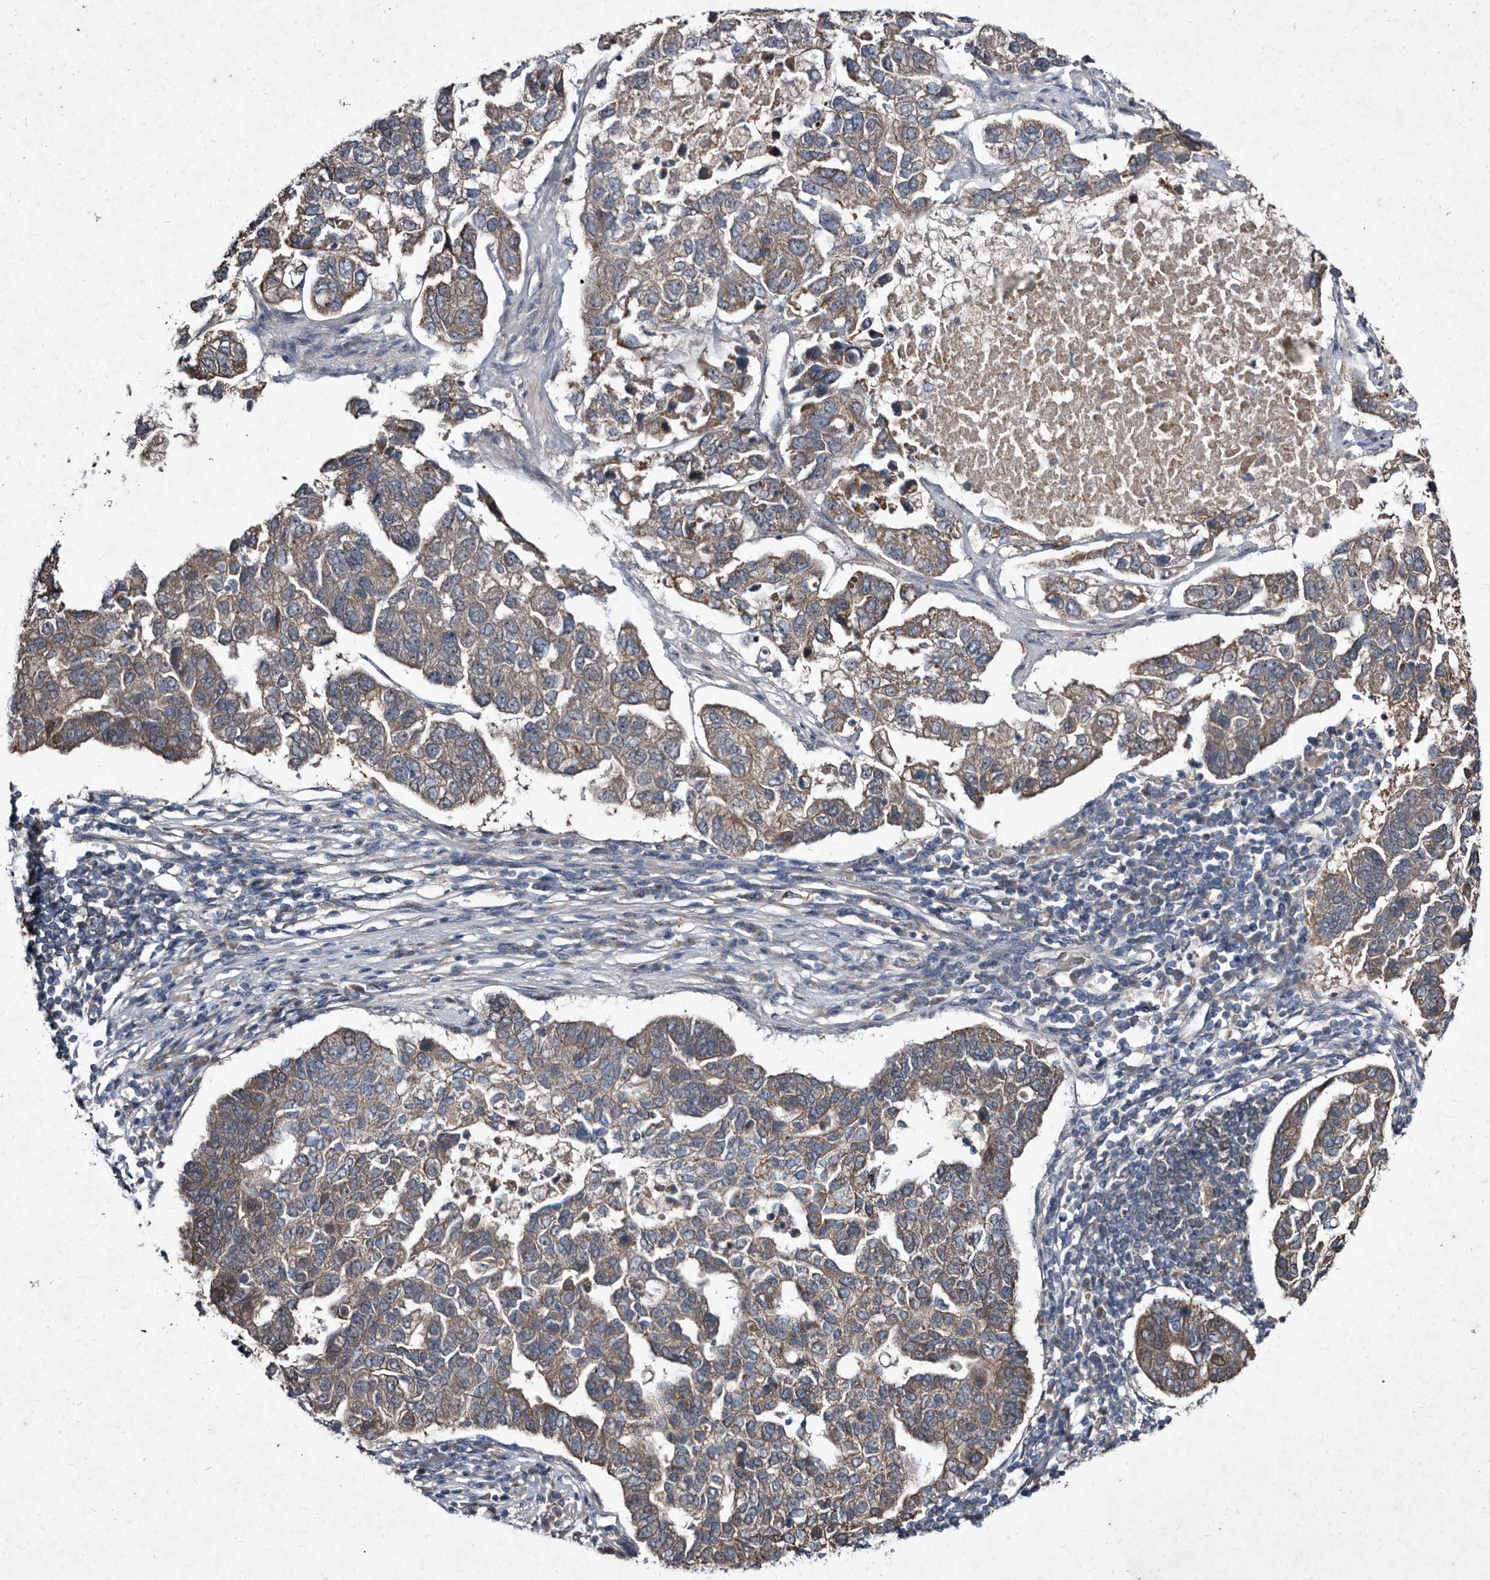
{"staining": {"intensity": "moderate", "quantity": ">75%", "location": "cytoplasmic/membranous"}, "tissue": "pancreatic cancer", "cell_type": "Tumor cells", "image_type": "cancer", "snomed": [{"axis": "morphology", "description": "Adenocarcinoma, NOS"}, {"axis": "topography", "description": "Pancreas"}], "caption": "Approximately >75% of tumor cells in human pancreatic cancer reveal moderate cytoplasmic/membranous protein positivity as visualized by brown immunohistochemical staining.", "gene": "YPEL3", "patient": {"sex": "female", "age": 61}}